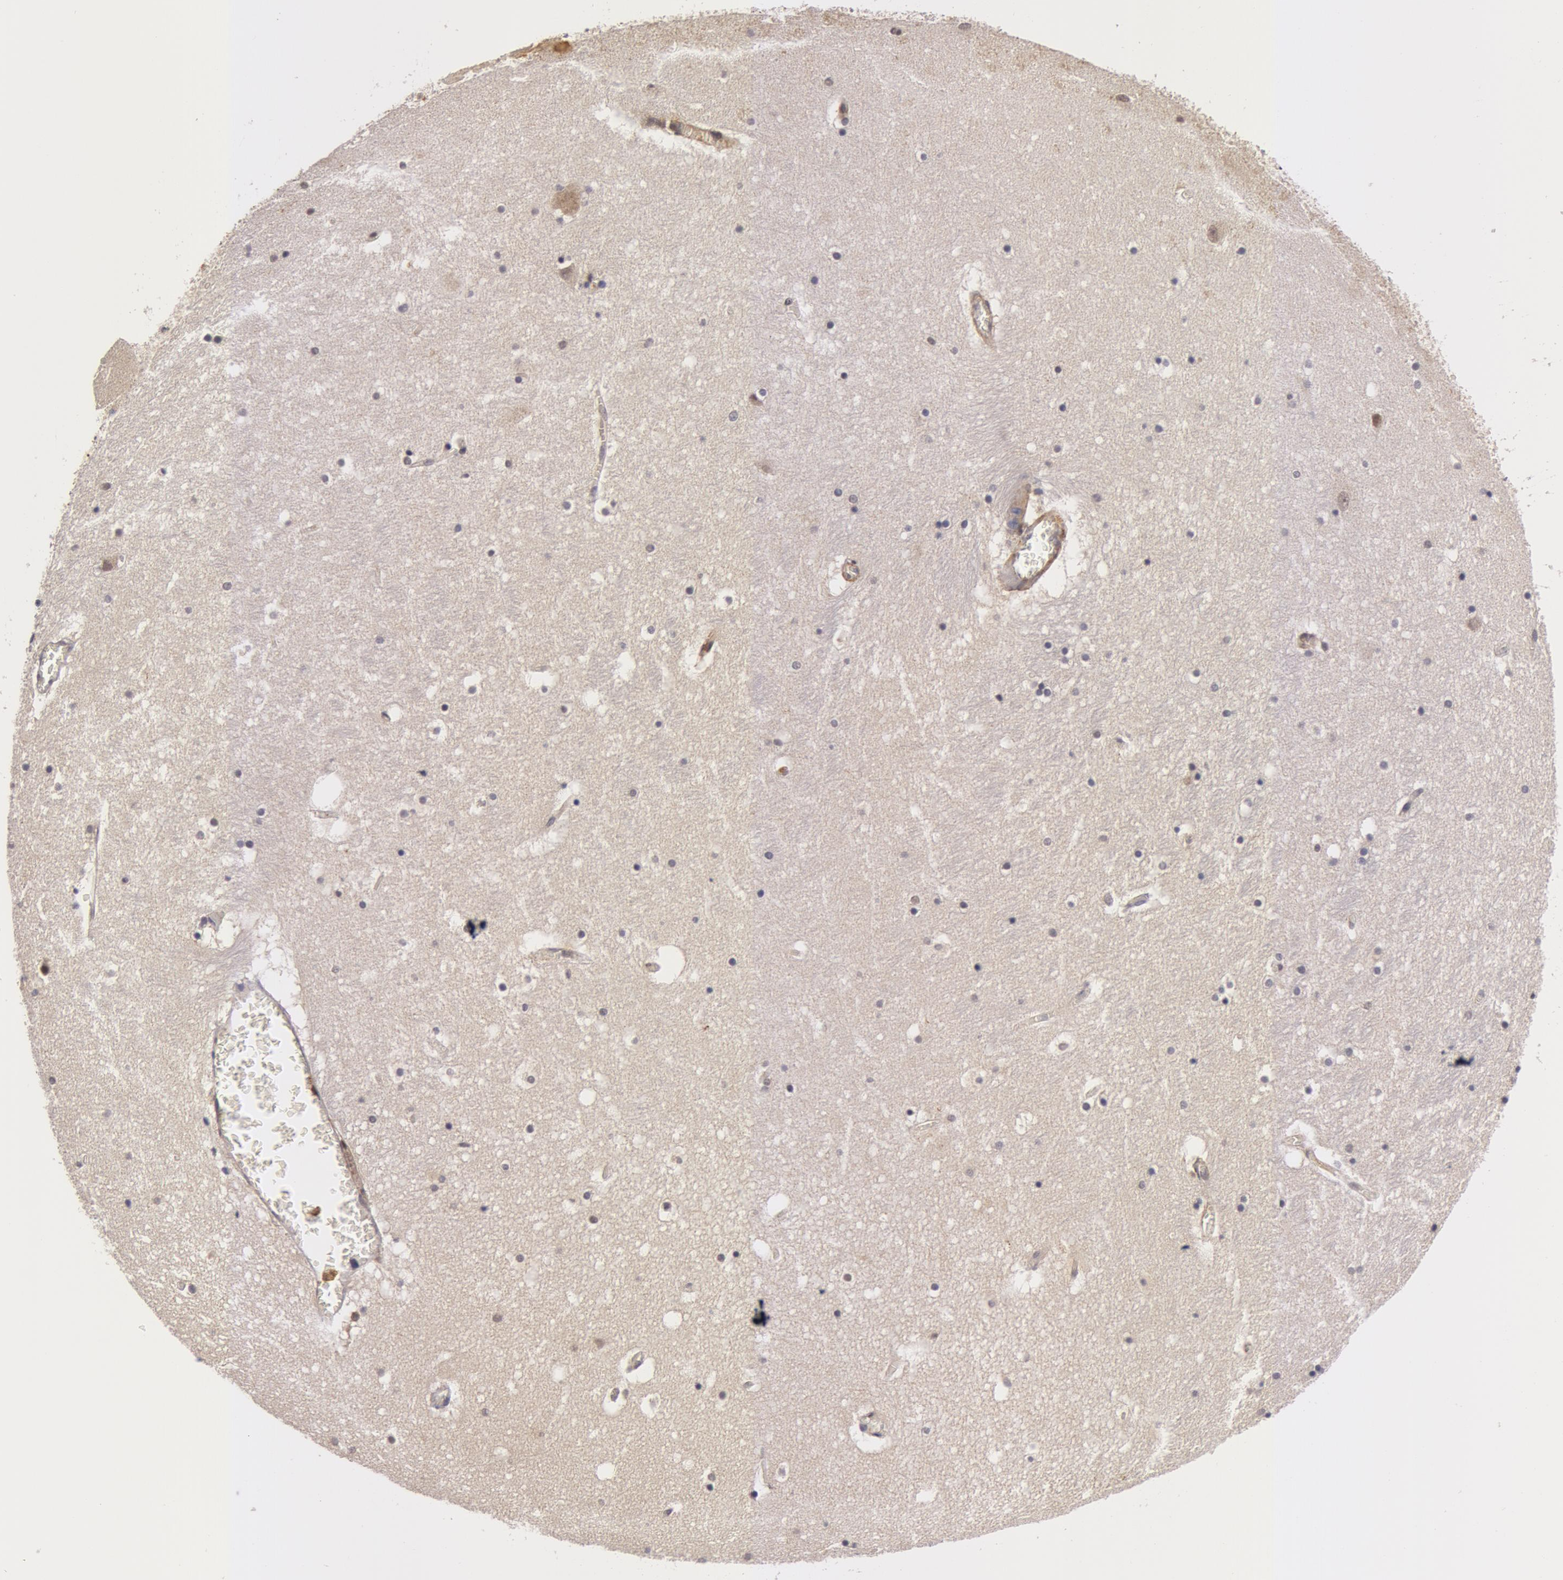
{"staining": {"intensity": "weak", "quantity": "<25%", "location": "nuclear"}, "tissue": "hippocampus", "cell_type": "Glial cells", "image_type": "normal", "snomed": [{"axis": "morphology", "description": "Normal tissue, NOS"}, {"axis": "topography", "description": "Hippocampus"}], "caption": "Immunohistochemistry (IHC) photomicrograph of benign hippocampus: human hippocampus stained with DAB (3,3'-diaminobenzidine) displays no significant protein positivity in glial cells.", "gene": "ZNF350", "patient": {"sex": "male", "age": 45}}